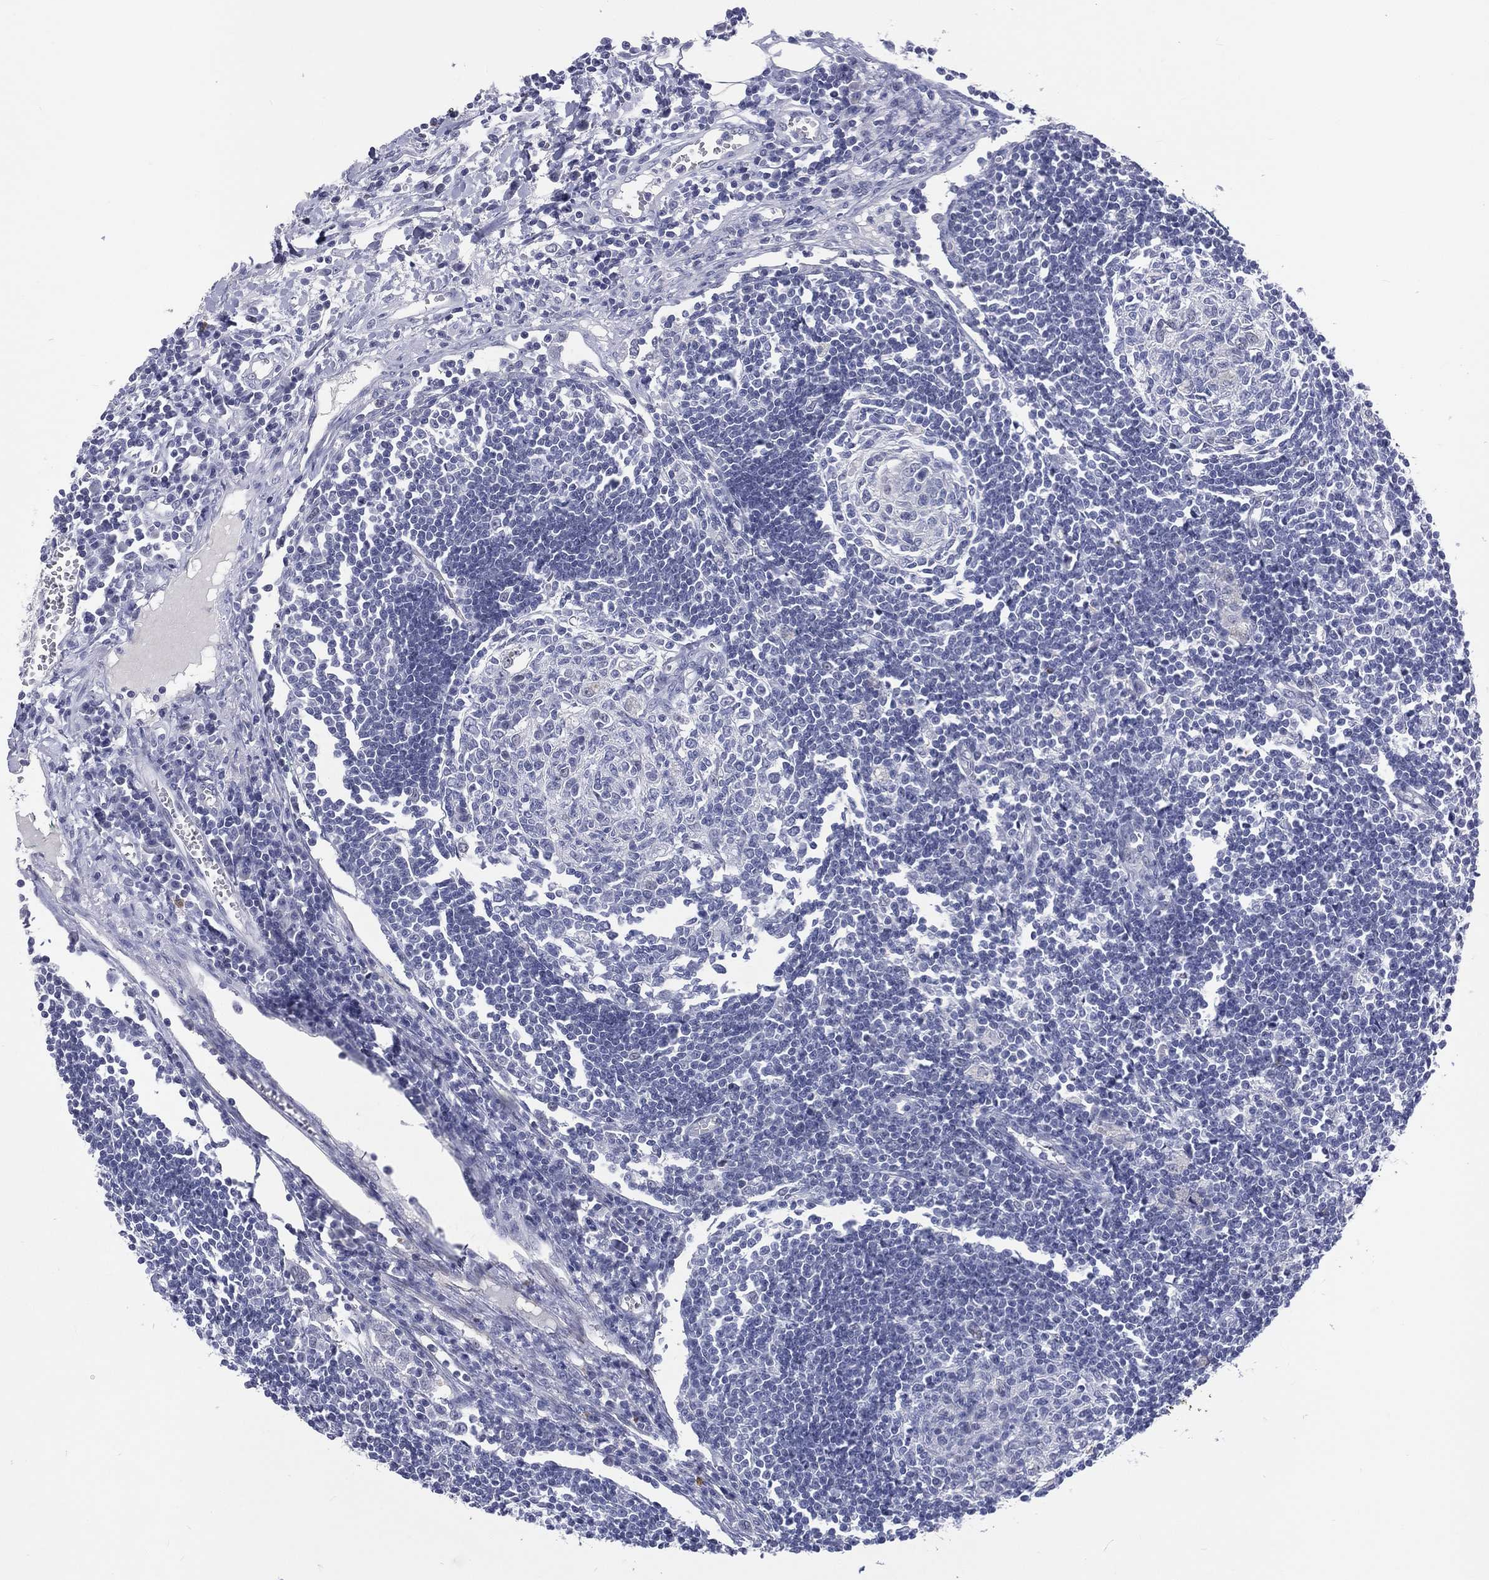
{"staining": {"intensity": "negative", "quantity": "none", "location": "none"}, "tissue": "lymph node", "cell_type": "Germinal center cells", "image_type": "normal", "snomed": [{"axis": "morphology", "description": "Normal tissue, NOS"}, {"axis": "morphology", "description": "Adenocarcinoma, NOS"}, {"axis": "topography", "description": "Lymph node"}, {"axis": "topography", "description": "Pancreas"}], "caption": "IHC image of unremarkable lymph node: lymph node stained with DAB (3,3'-diaminobenzidine) reveals no significant protein positivity in germinal center cells. (DAB (3,3'-diaminobenzidine) immunohistochemistry (IHC), high magnification).", "gene": "SSX1", "patient": {"sex": "female", "age": 58}}